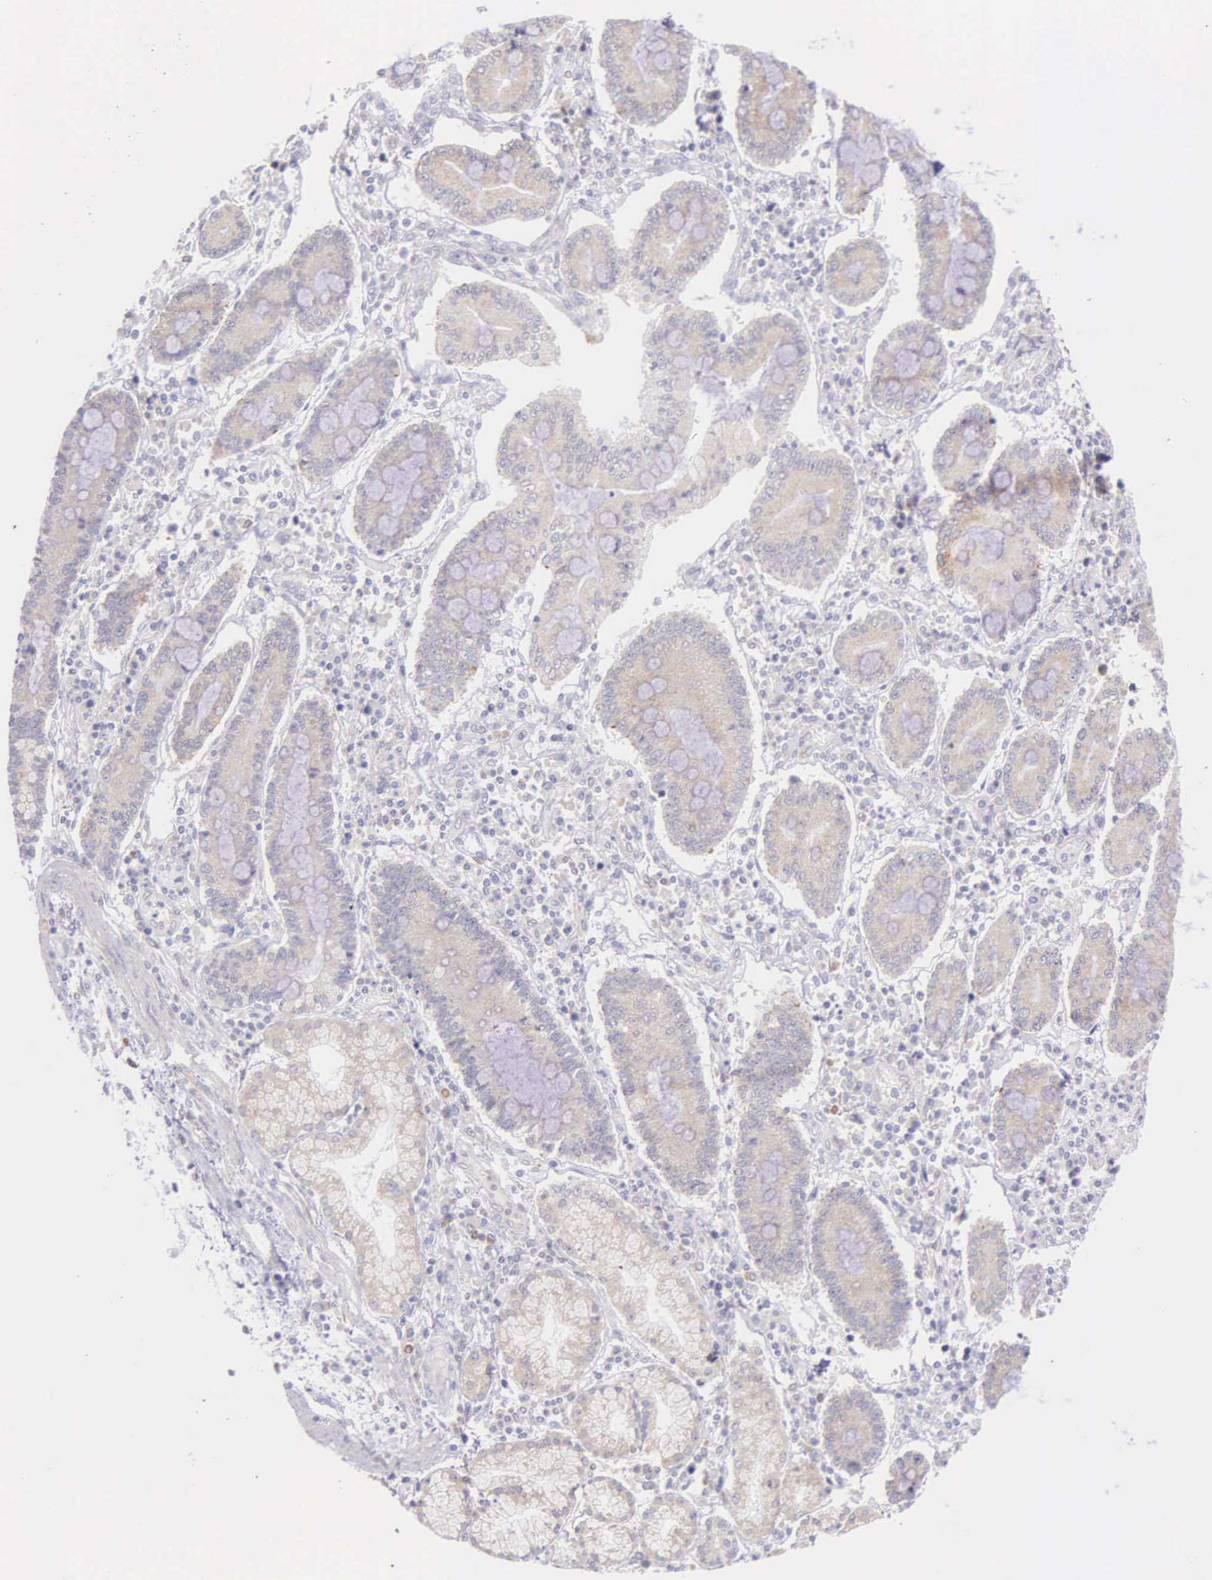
{"staining": {"intensity": "weak", "quantity": ">75%", "location": "cytoplasmic/membranous"}, "tissue": "pancreatic cancer", "cell_type": "Tumor cells", "image_type": "cancer", "snomed": [{"axis": "morphology", "description": "Adenocarcinoma, NOS"}, {"axis": "topography", "description": "Pancreas"}], "caption": "This image exhibits immunohistochemistry (IHC) staining of pancreatic cancer, with low weak cytoplasmic/membranous positivity in approximately >75% of tumor cells.", "gene": "NSDHL", "patient": {"sex": "female", "age": 57}}